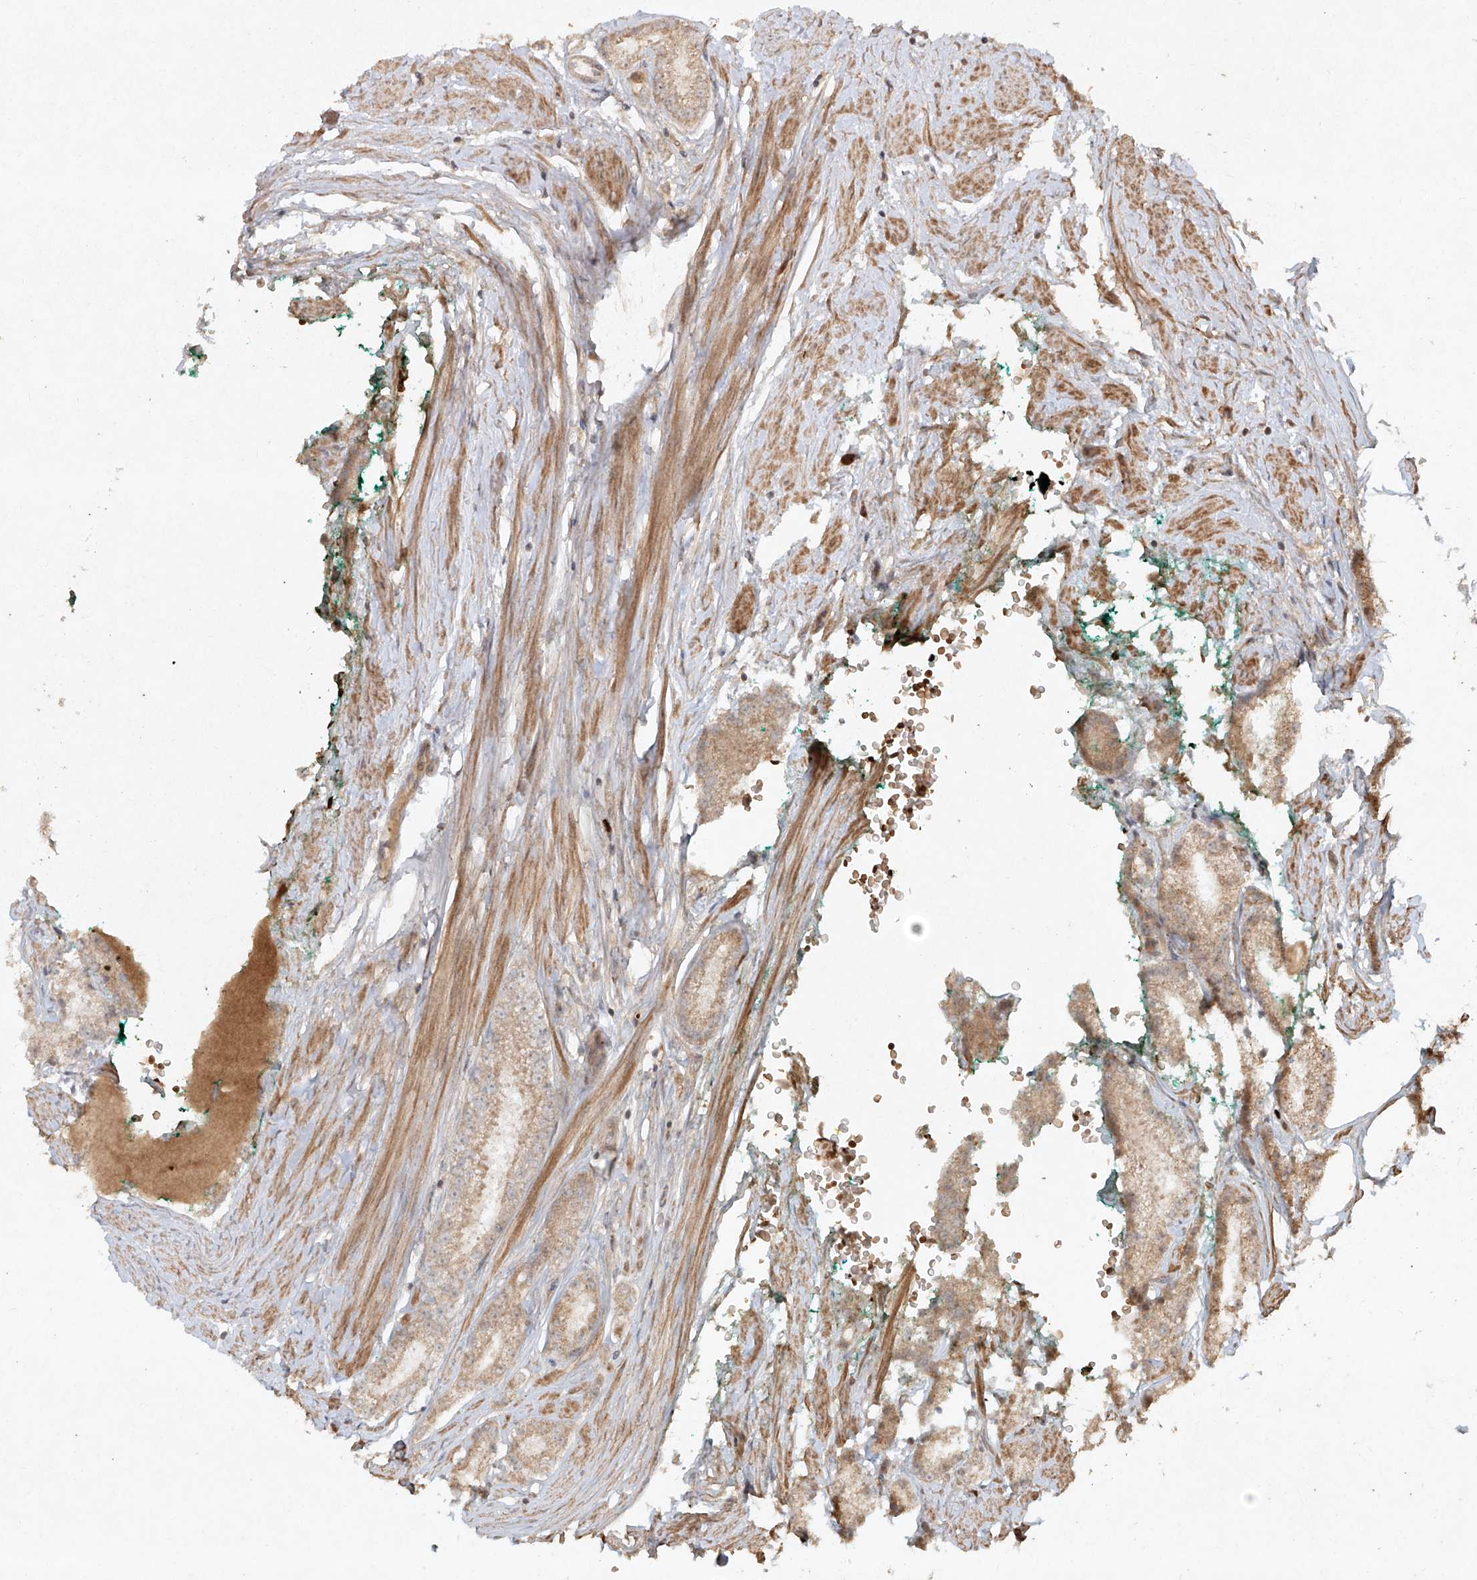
{"staining": {"intensity": "moderate", "quantity": "25%-75%", "location": "cytoplasmic/membranous"}, "tissue": "prostate cancer", "cell_type": "Tumor cells", "image_type": "cancer", "snomed": [{"axis": "morphology", "description": "Adenocarcinoma, Low grade"}, {"axis": "topography", "description": "Prostate"}], "caption": "Prostate cancer (adenocarcinoma (low-grade)) was stained to show a protein in brown. There is medium levels of moderate cytoplasmic/membranous expression in about 25%-75% of tumor cells.", "gene": "CYYR1", "patient": {"sex": "male", "age": 63}}